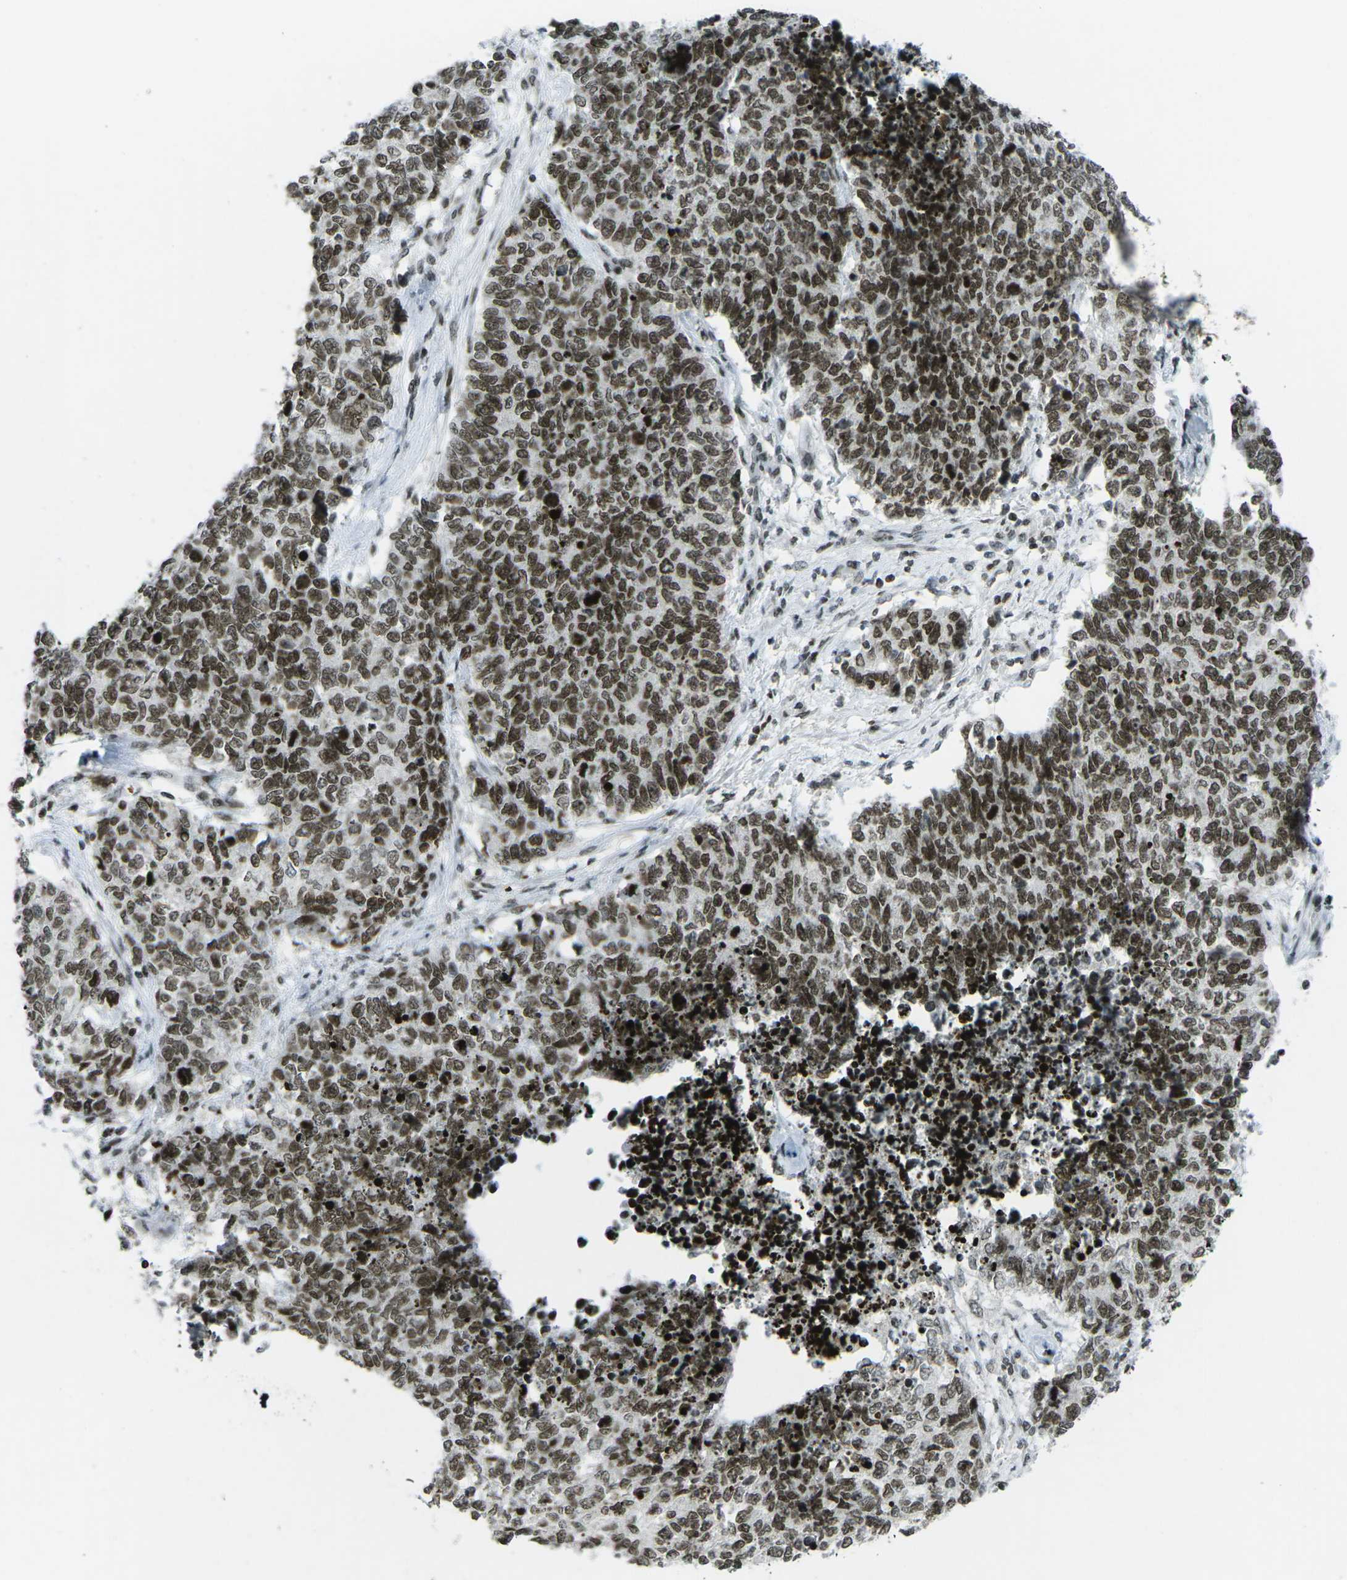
{"staining": {"intensity": "strong", "quantity": ">75%", "location": "nuclear"}, "tissue": "cervical cancer", "cell_type": "Tumor cells", "image_type": "cancer", "snomed": [{"axis": "morphology", "description": "Squamous cell carcinoma, NOS"}, {"axis": "topography", "description": "Cervix"}], "caption": "This is an image of immunohistochemistry (IHC) staining of cervical cancer, which shows strong expression in the nuclear of tumor cells.", "gene": "EME1", "patient": {"sex": "female", "age": 63}}